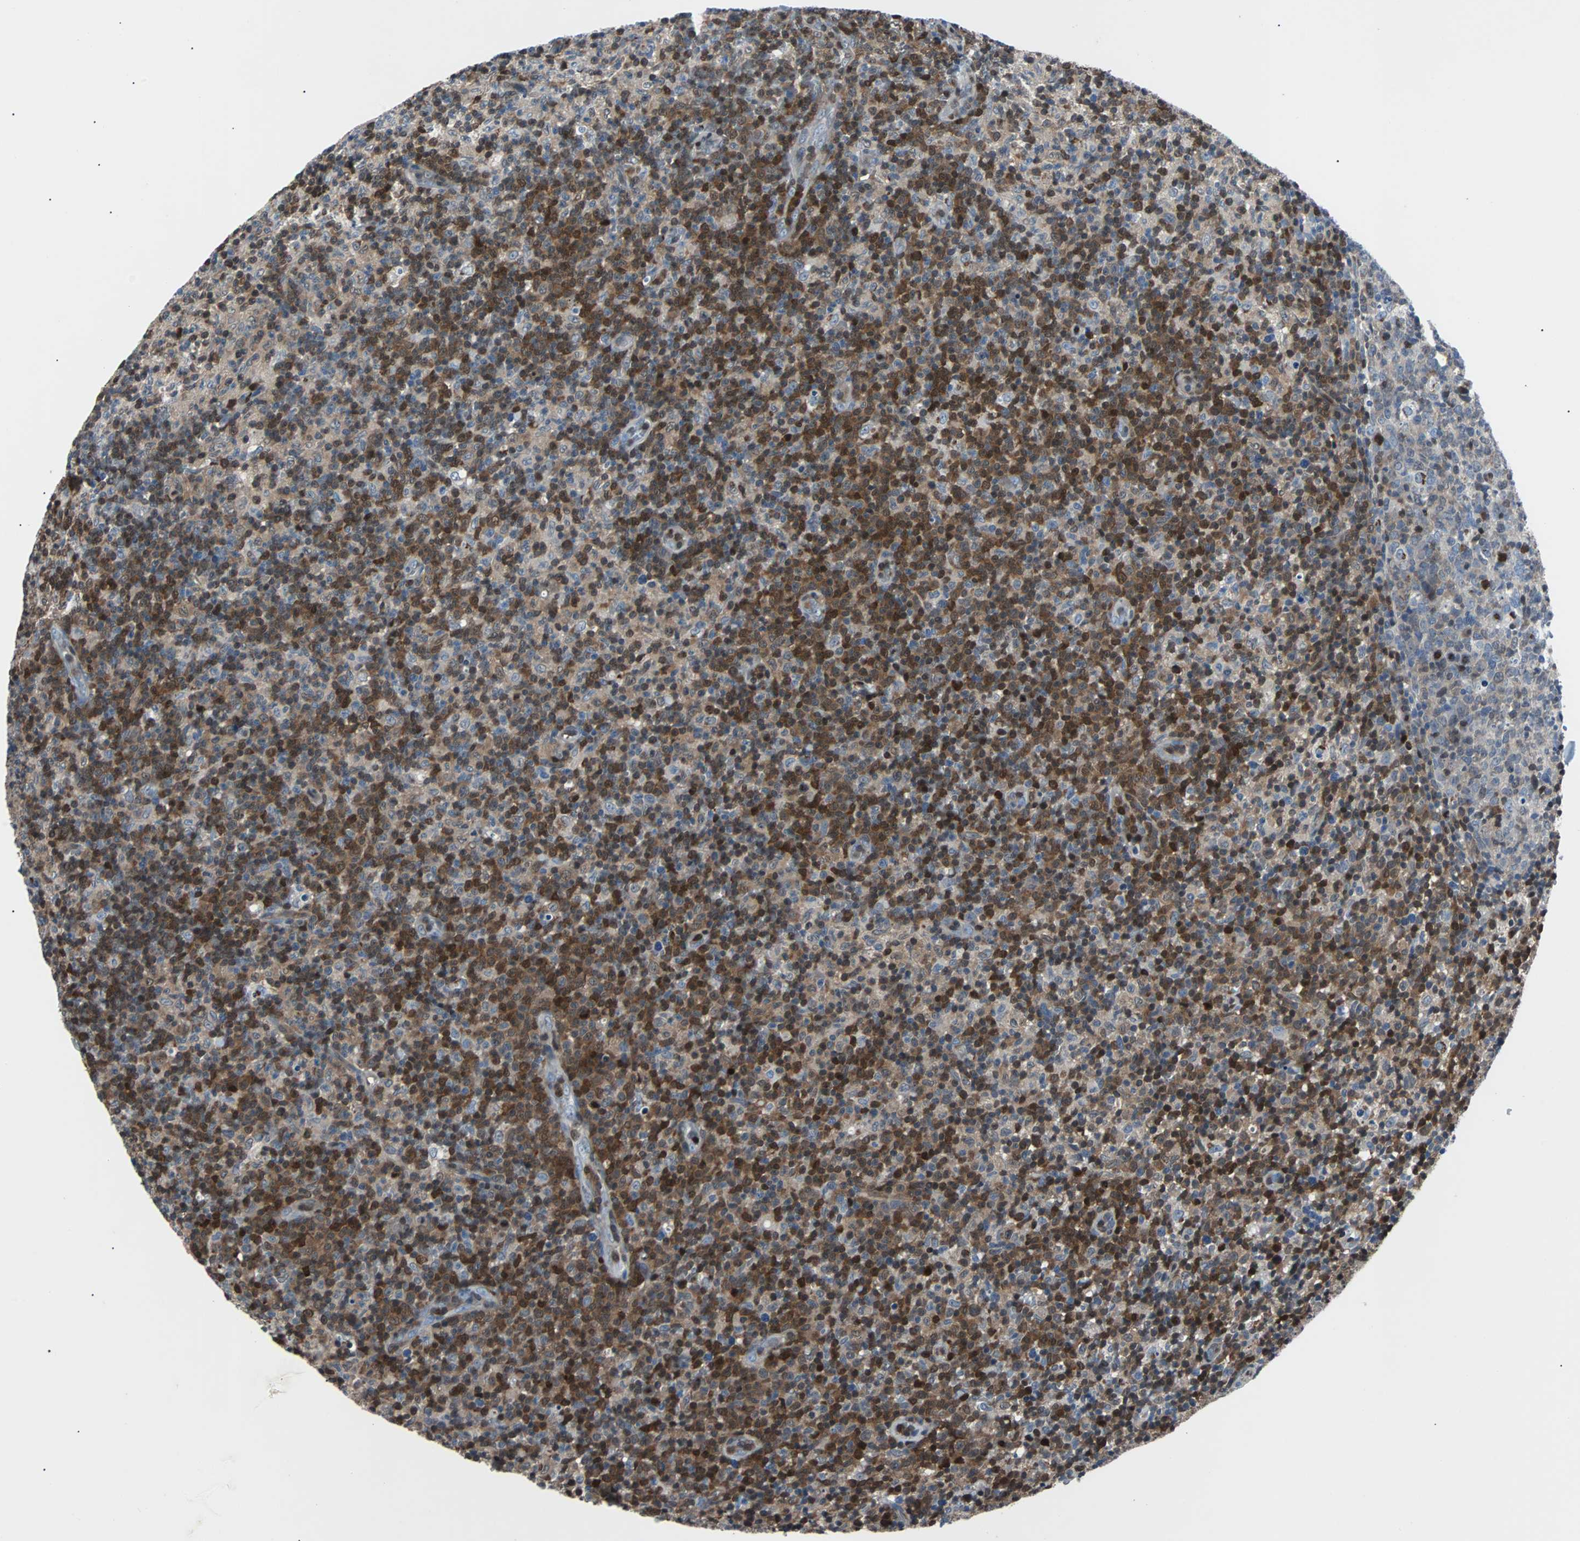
{"staining": {"intensity": "weak", "quantity": "25%-75%", "location": "cytoplasmic/membranous,nuclear"}, "tissue": "lymph node", "cell_type": "Germinal center cells", "image_type": "normal", "snomed": [{"axis": "morphology", "description": "Normal tissue, NOS"}, {"axis": "morphology", "description": "Inflammation, NOS"}, {"axis": "topography", "description": "Lymph node"}], "caption": "About 25%-75% of germinal center cells in benign lymph node exhibit weak cytoplasmic/membranous,nuclear protein expression as visualized by brown immunohistochemical staining.", "gene": "MAP2K6", "patient": {"sex": "male", "age": 55}}